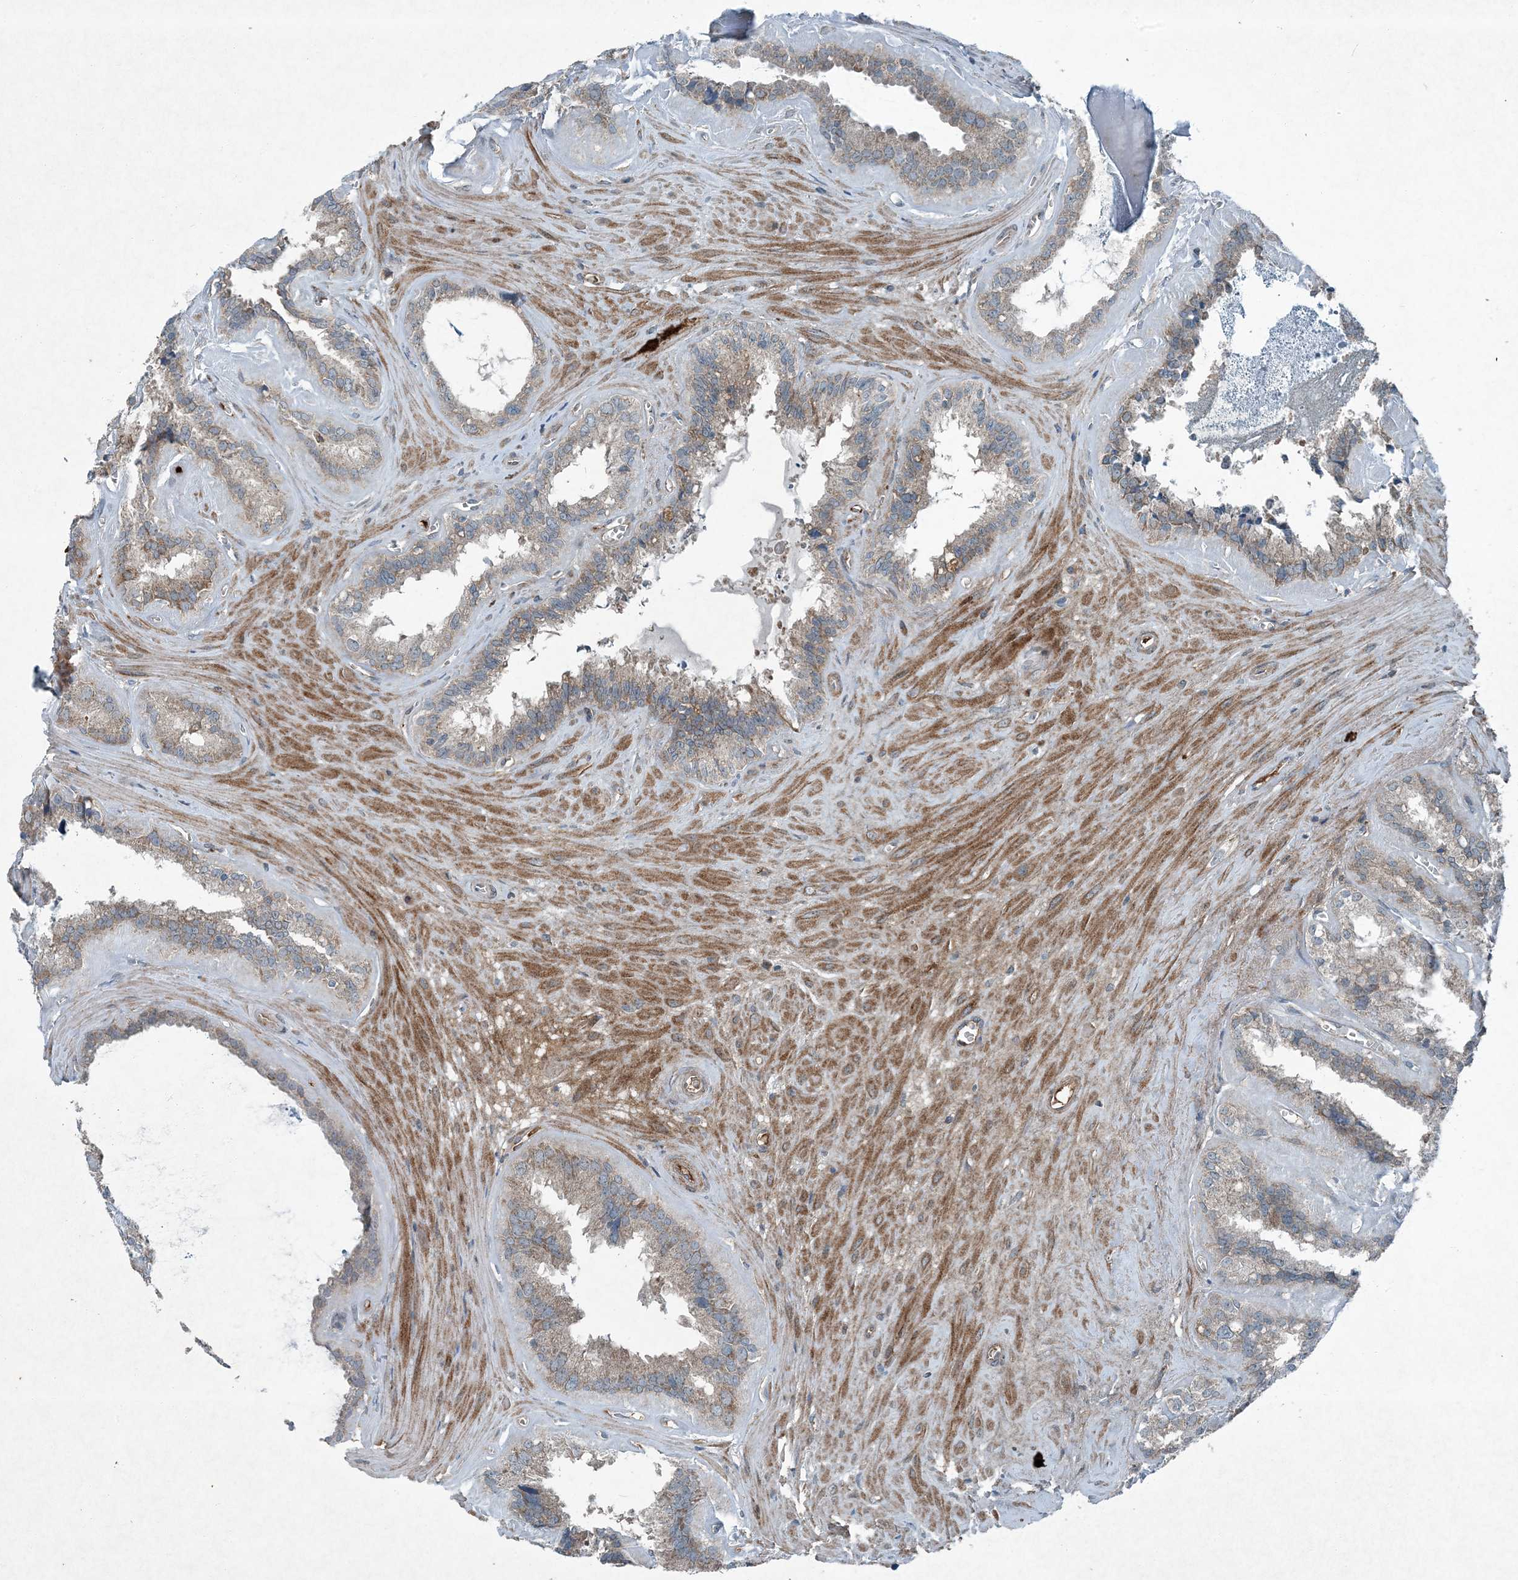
{"staining": {"intensity": "moderate", "quantity": "25%-75%", "location": "cytoplasmic/membranous"}, "tissue": "seminal vesicle", "cell_type": "Glandular cells", "image_type": "normal", "snomed": [{"axis": "morphology", "description": "Normal tissue, NOS"}, {"axis": "topography", "description": "Prostate"}, {"axis": "topography", "description": "Seminal veicle"}], "caption": "Immunohistochemical staining of unremarkable seminal vesicle displays moderate cytoplasmic/membranous protein positivity in about 25%-75% of glandular cells.", "gene": "APOM", "patient": {"sex": "male", "age": 59}}